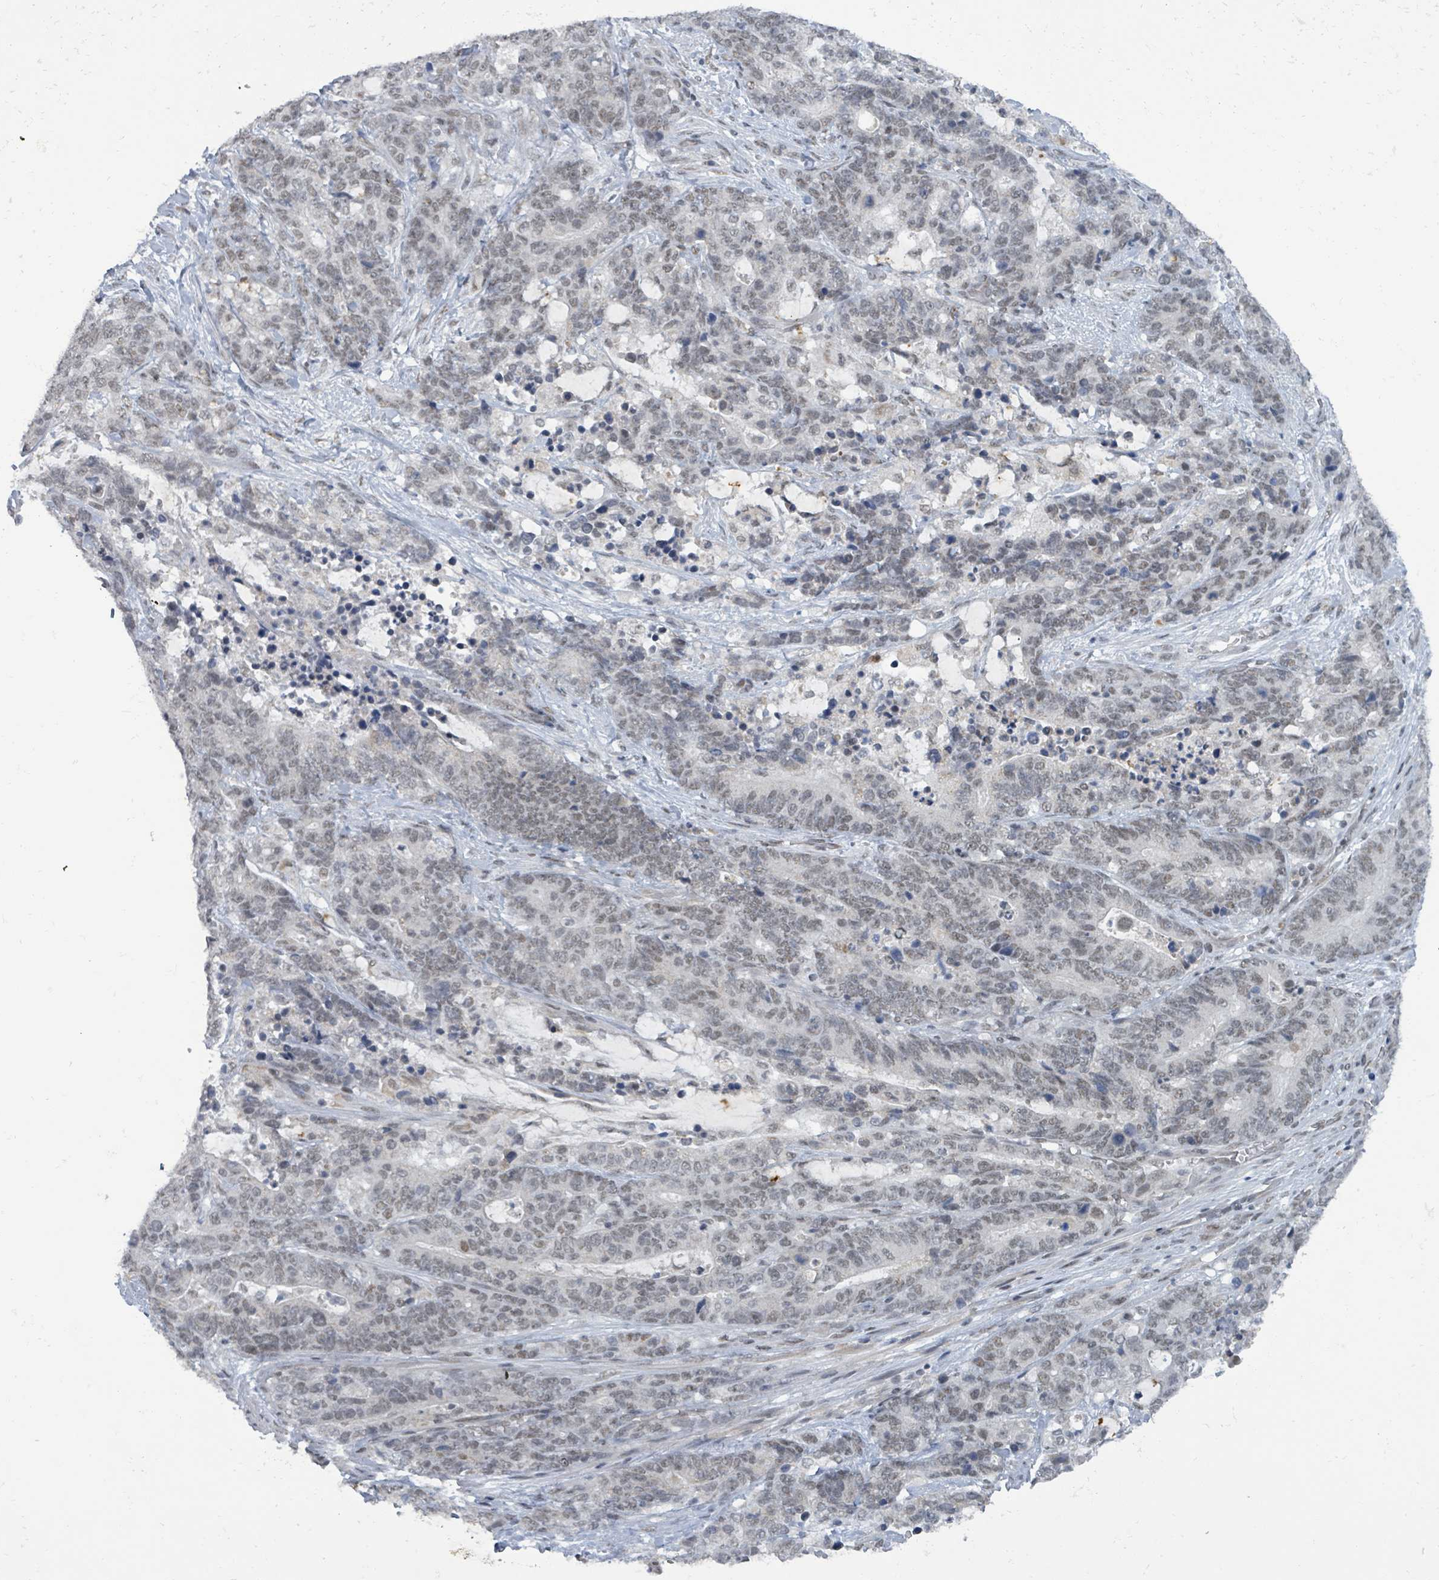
{"staining": {"intensity": "weak", "quantity": "25%-75%", "location": "nuclear"}, "tissue": "stomach cancer", "cell_type": "Tumor cells", "image_type": "cancer", "snomed": [{"axis": "morphology", "description": "Normal tissue, NOS"}, {"axis": "morphology", "description": "Adenocarcinoma, NOS"}, {"axis": "topography", "description": "Stomach"}], "caption": "There is low levels of weak nuclear staining in tumor cells of stomach cancer, as demonstrated by immunohistochemical staining (brown color).", "gene": "BANP", "patient": {"sex": "female", "age": 64}}